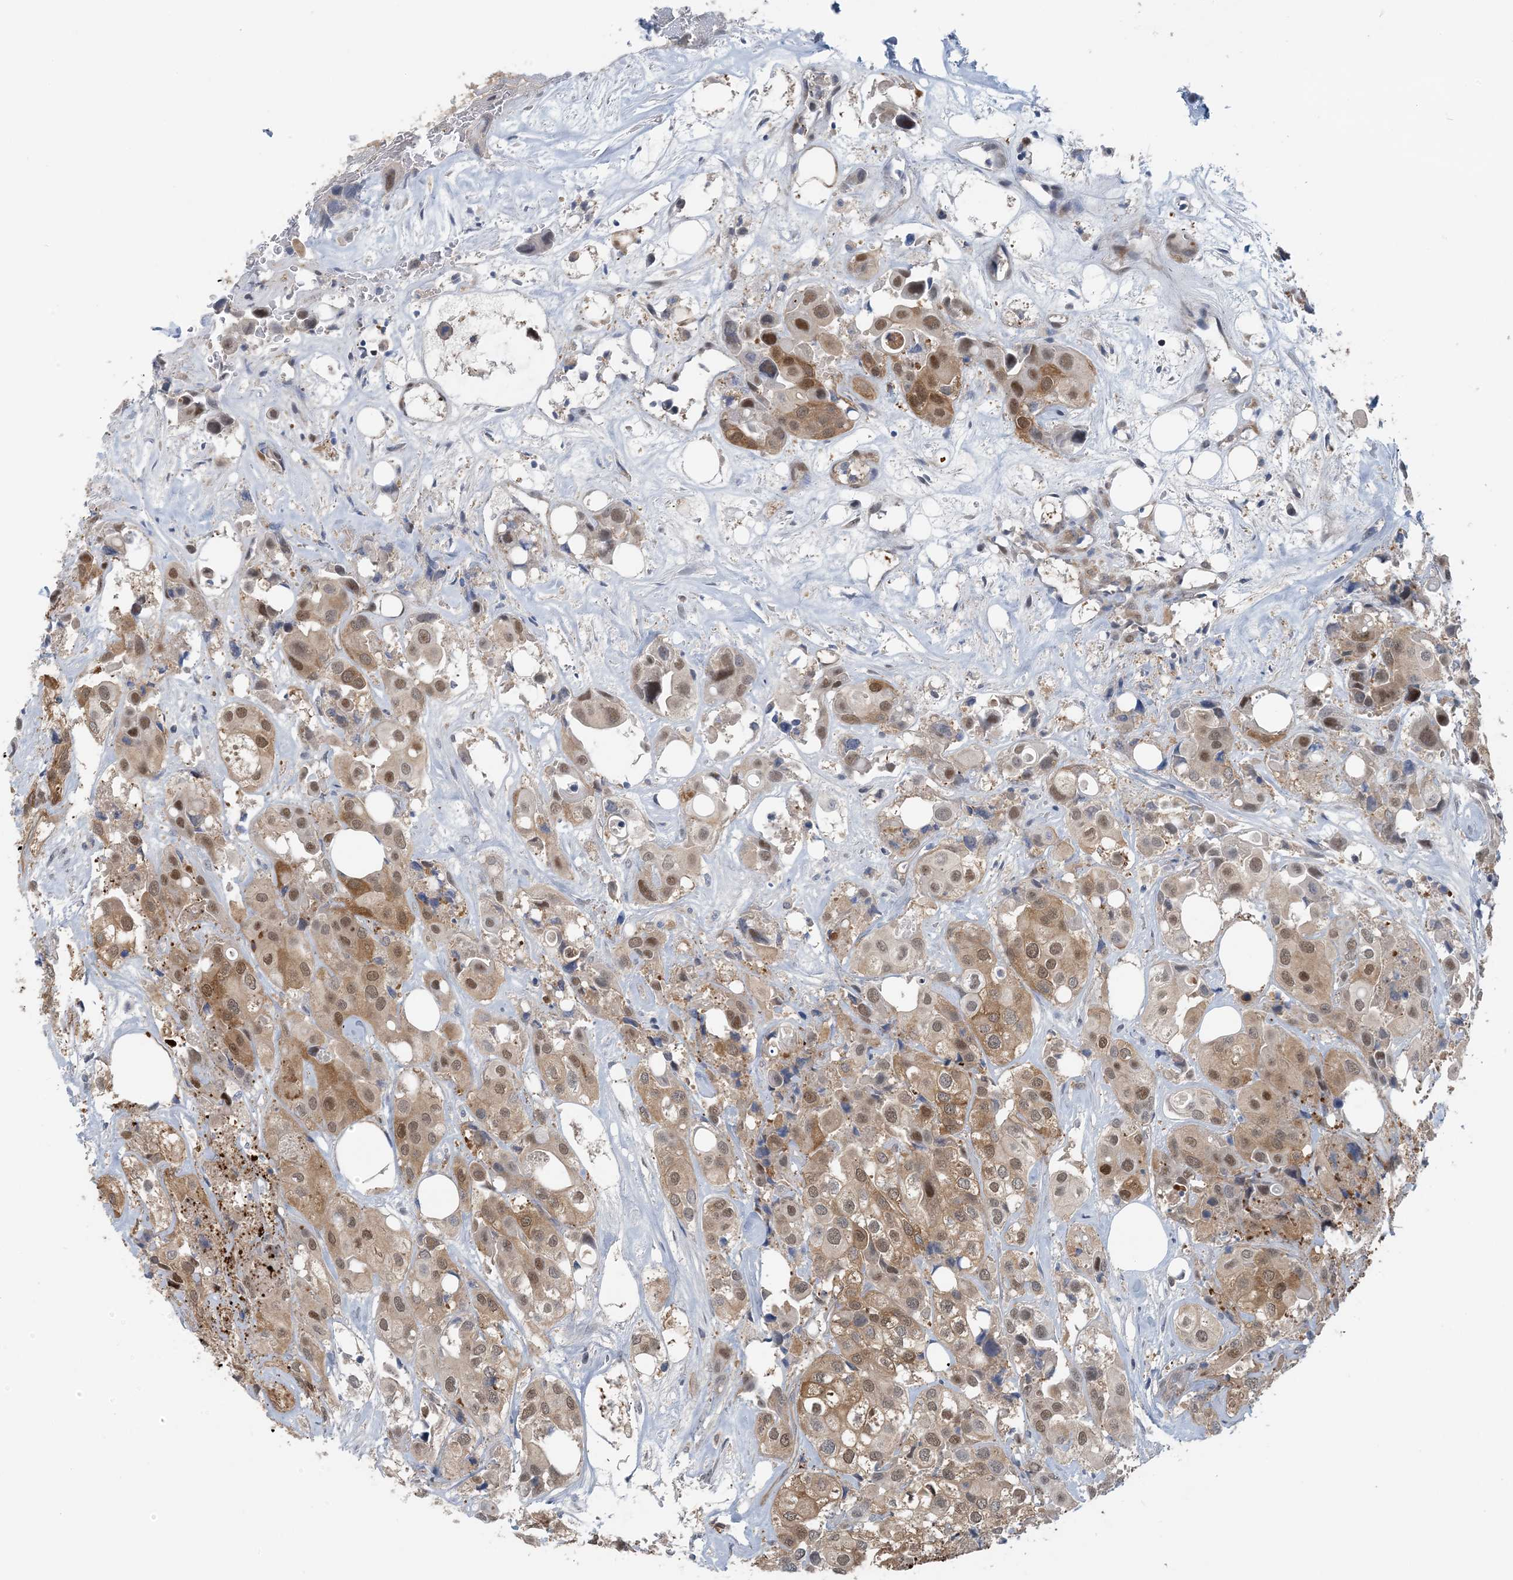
{"staining": {"intensity": "moderate", "quantity": ">75%", "location": "cytoplasmic/membranous,nuclear"}, "tissue": "urothelial cancer", "cell_type": "Tumor cells", "image_type": "cancer", "snomed": [{"axis": "morphology", "description": "Urothelial carcinoma, High grade"}, {"axis": "topography", "description": "Urinary bladder"}], "caption": "A micrograph showing moderate cytoplasmic/membranous and nuclear positivity in approximately >75% of tumor cells in urothelial cancer, as visualized by brown immunohistochemical staining.", "gene": "ZC3H12A", "patient": {"sex": "male", "age": 64}}